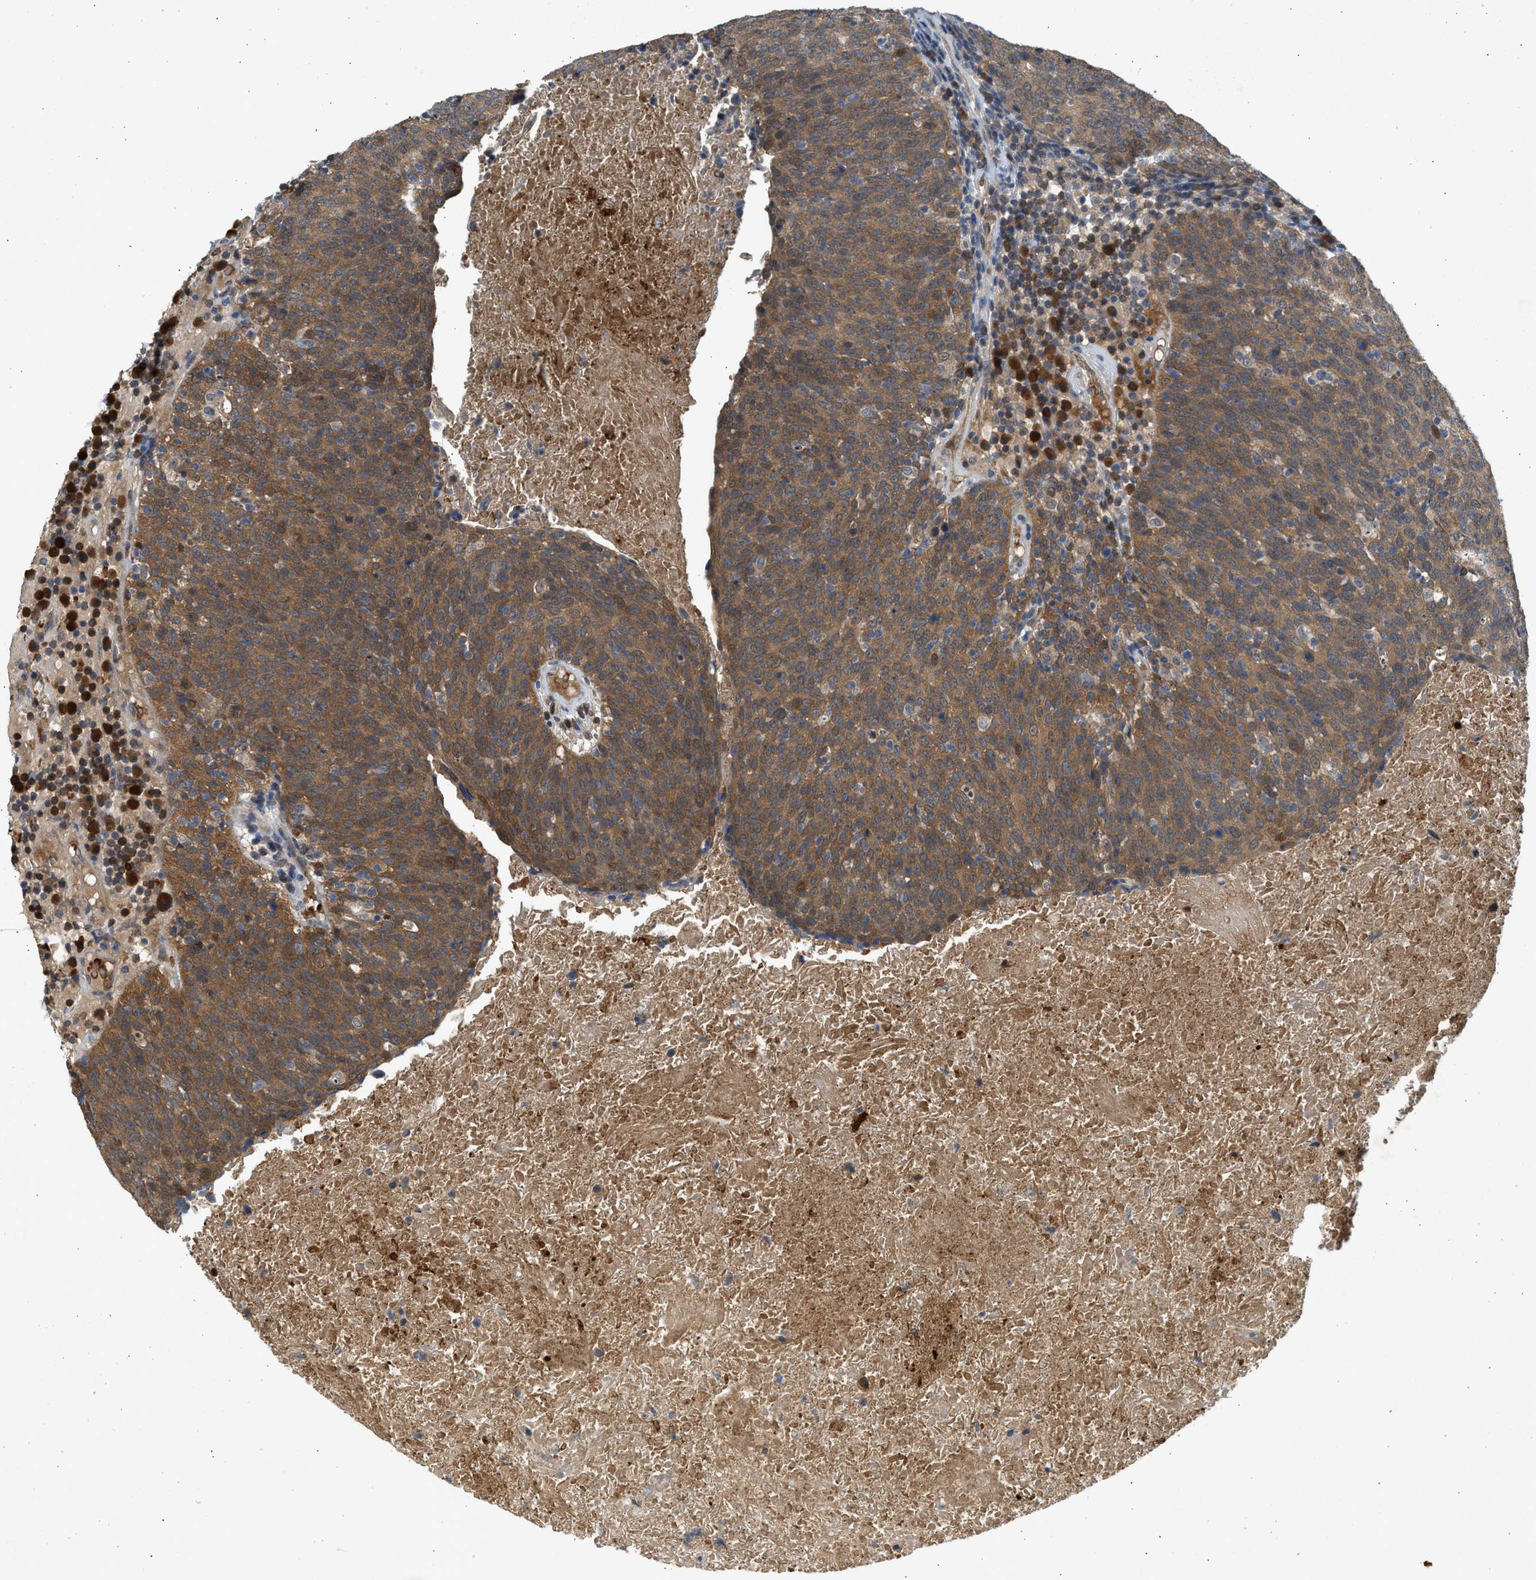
{"staining": {"intensity": "moderate", "quantity": ">75%", "location": "cytoplasmic/membranous"}, "tissue": "head and neck cancer", "cell_type": "Tumor cells", "image_type": "cancer", "snomed": [{"axis": "morphology", "description": "Squamous cell carcinoma, NOS"}, {"axis": "morphology", "description": "Squamous cell carcinoma, metastatic, NOS"}, {"axis": "topography", "description": "Lymph node"}, {"axis": "topography", "description": "Head-Neck"}], "caption": "DAB immunohistochemical staining of head and neck cancer displays moderate cytoplasmic/membranous protein staining in about >75% of tumor cells. The protein is stained brown, and the nuclei are stained in blue (DAB IHC with brightfield microscopy, high magnification).", "gene": "MAPK7", "patient": {"sex": "male", "age": 62}}